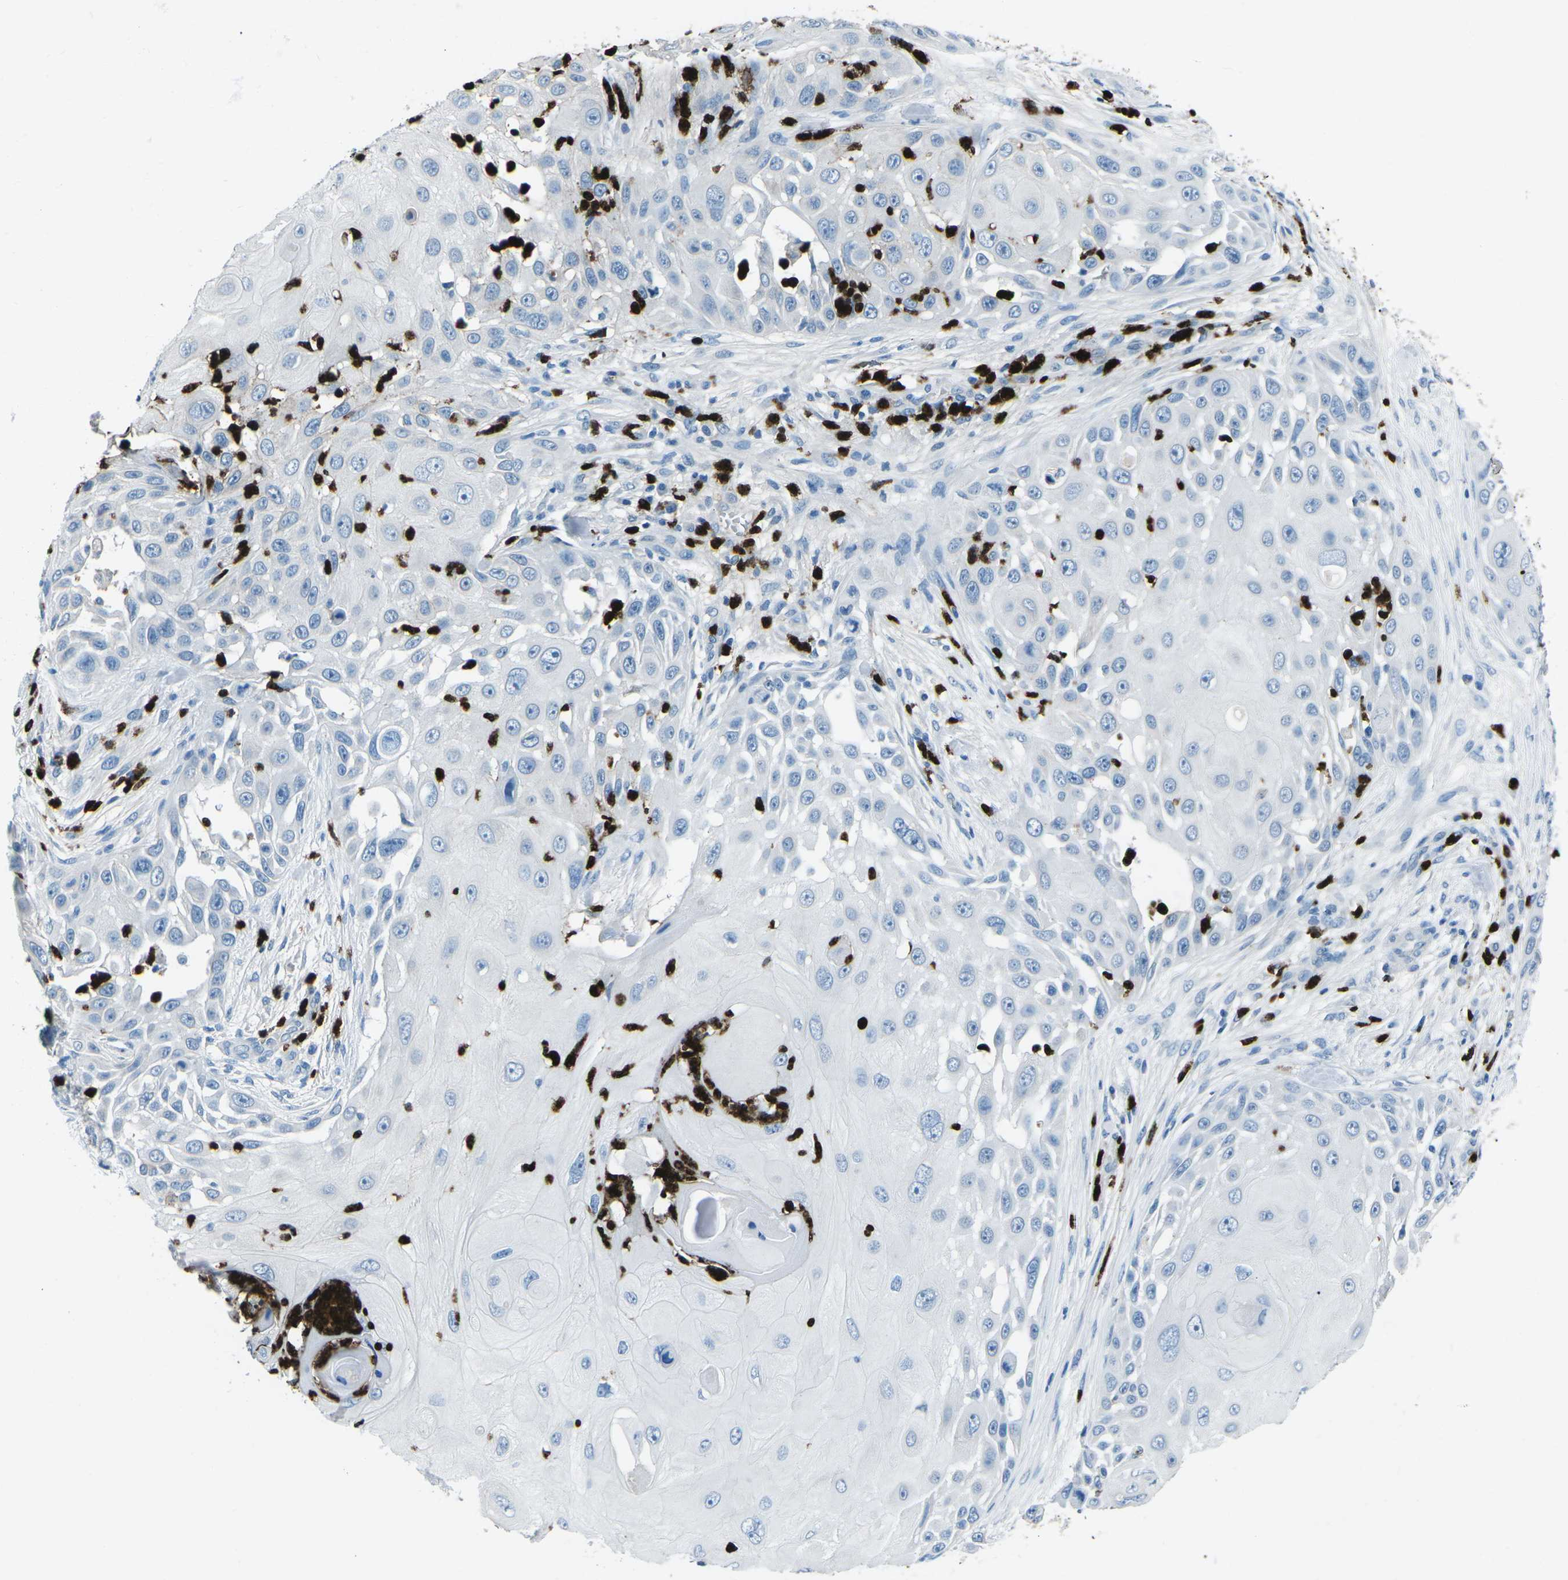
{"staining": {"intensity": "negative", "quantity": "none", "location": "none"}, "tissue": "skin cancer", "cell_type": "Tumor cells", "image_type": "cancer", "snomed": [{"axis": "morphology", "description": "Squamous cell carcinoma, NOS"}, {"axis": "topography", "description": "Skin"}], "caption": "Tumor cells are negative for protein expression in human squamous cell carcinoma (skin). (Stains: DAB (3,3'-diaminobenzidine) immunohistochemistry with hematoxylin counter stain, Microscopy: brightfield microscopy at high magnification).", "gene": "FCN1", "patient": {"sex": "female", "age": 44}}